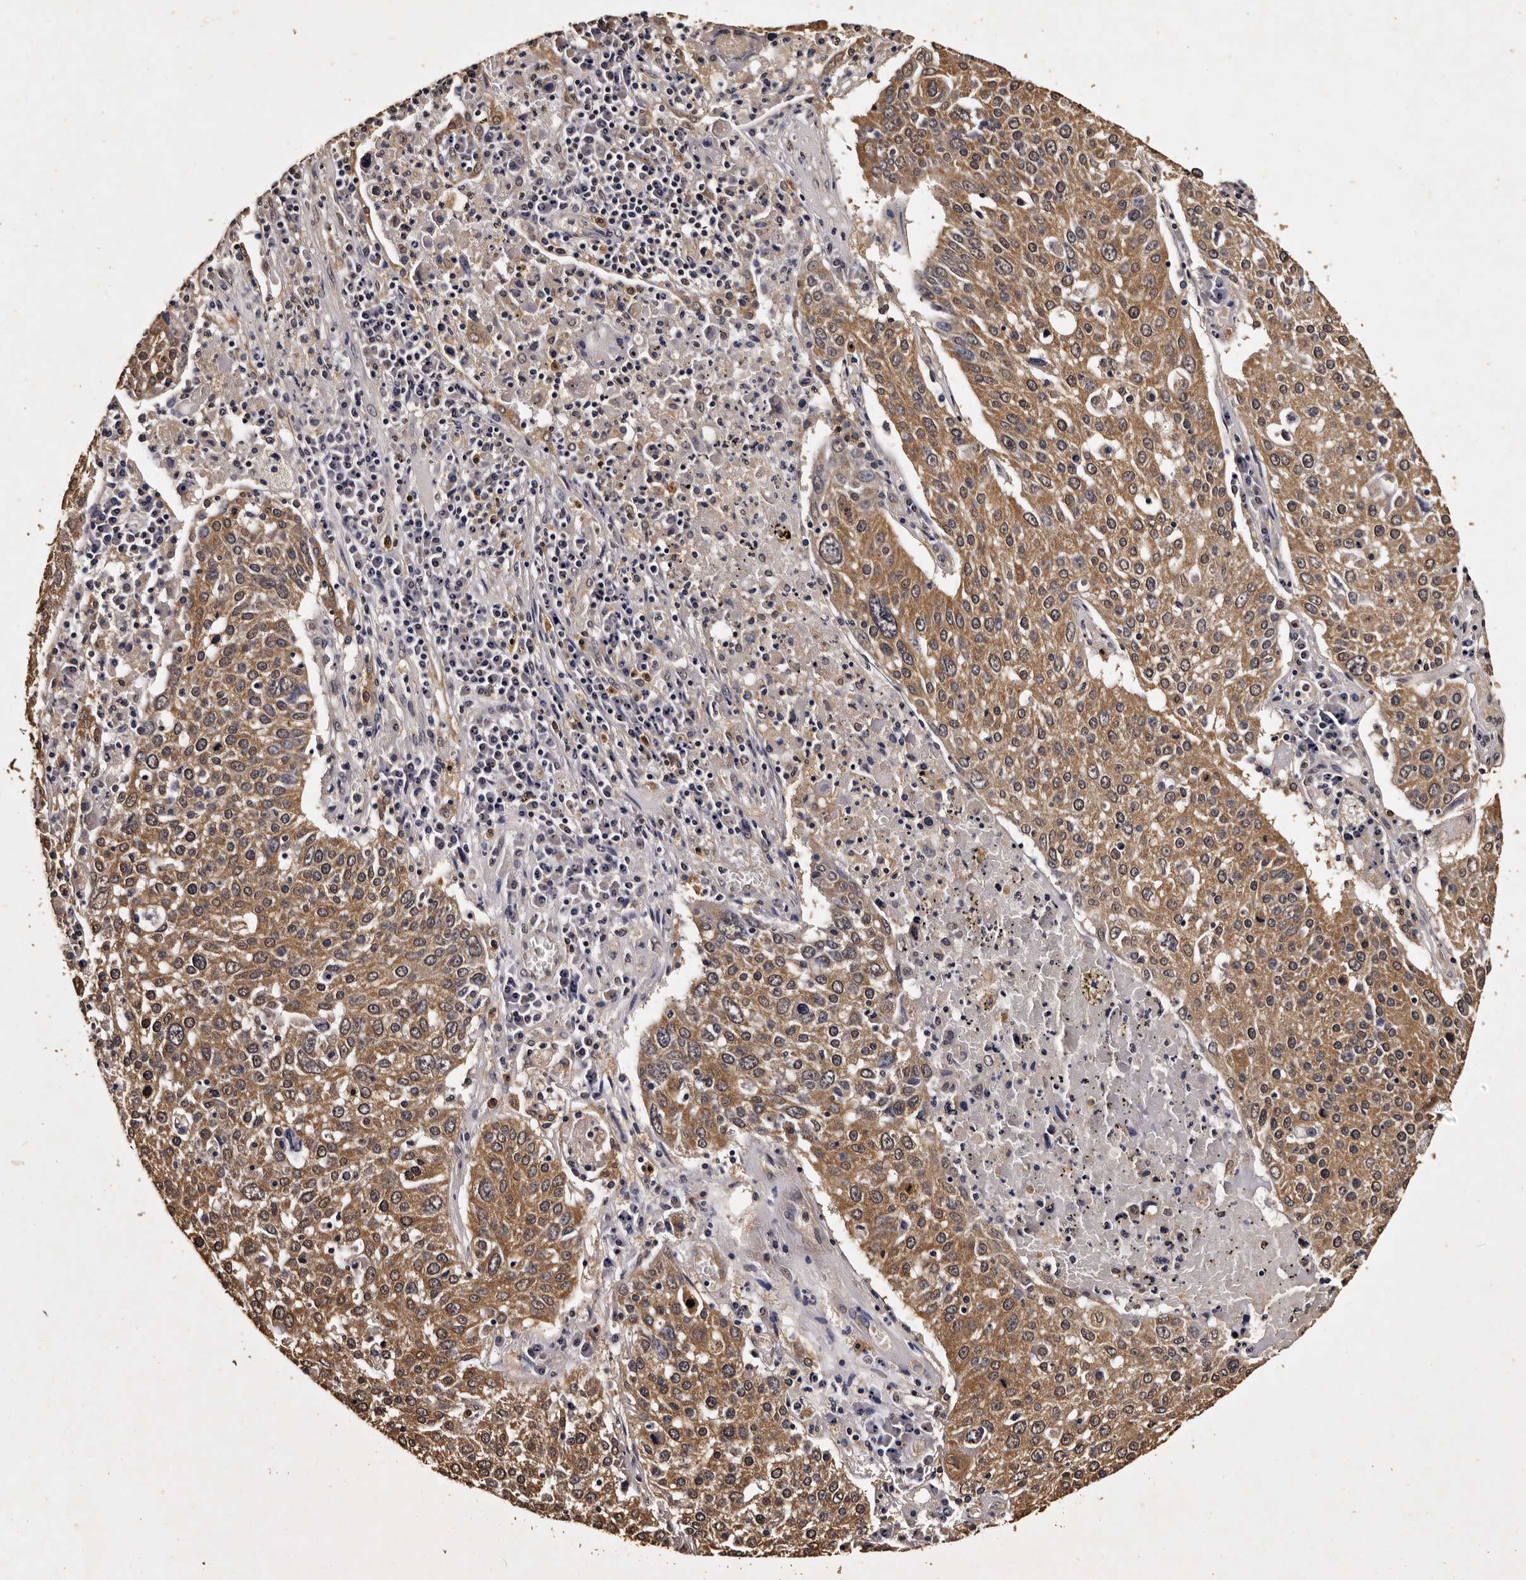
{"staining": {"intensity": "moderate", "quantity": ">75%", "location": "cytoplasmic/membranous"}, "tissue": "lung cancer", "cell_type": "Tumor cells", "image_type": "cancer", "snomed": [{"axis": "morphology", "description": "Squamous cell carcinoma, NOS"}, {"axis": "topography", "description": "Lung"}], "caption": "Immunohistochemistry (DAB) staining of human squamous cell carcinoma (lung) shows moderate cytoplasmic/membranous protein expression in approximately >75% of tumor cells.", "gene": "PARS2", "patient": {"sex": "male", "age": 65}}